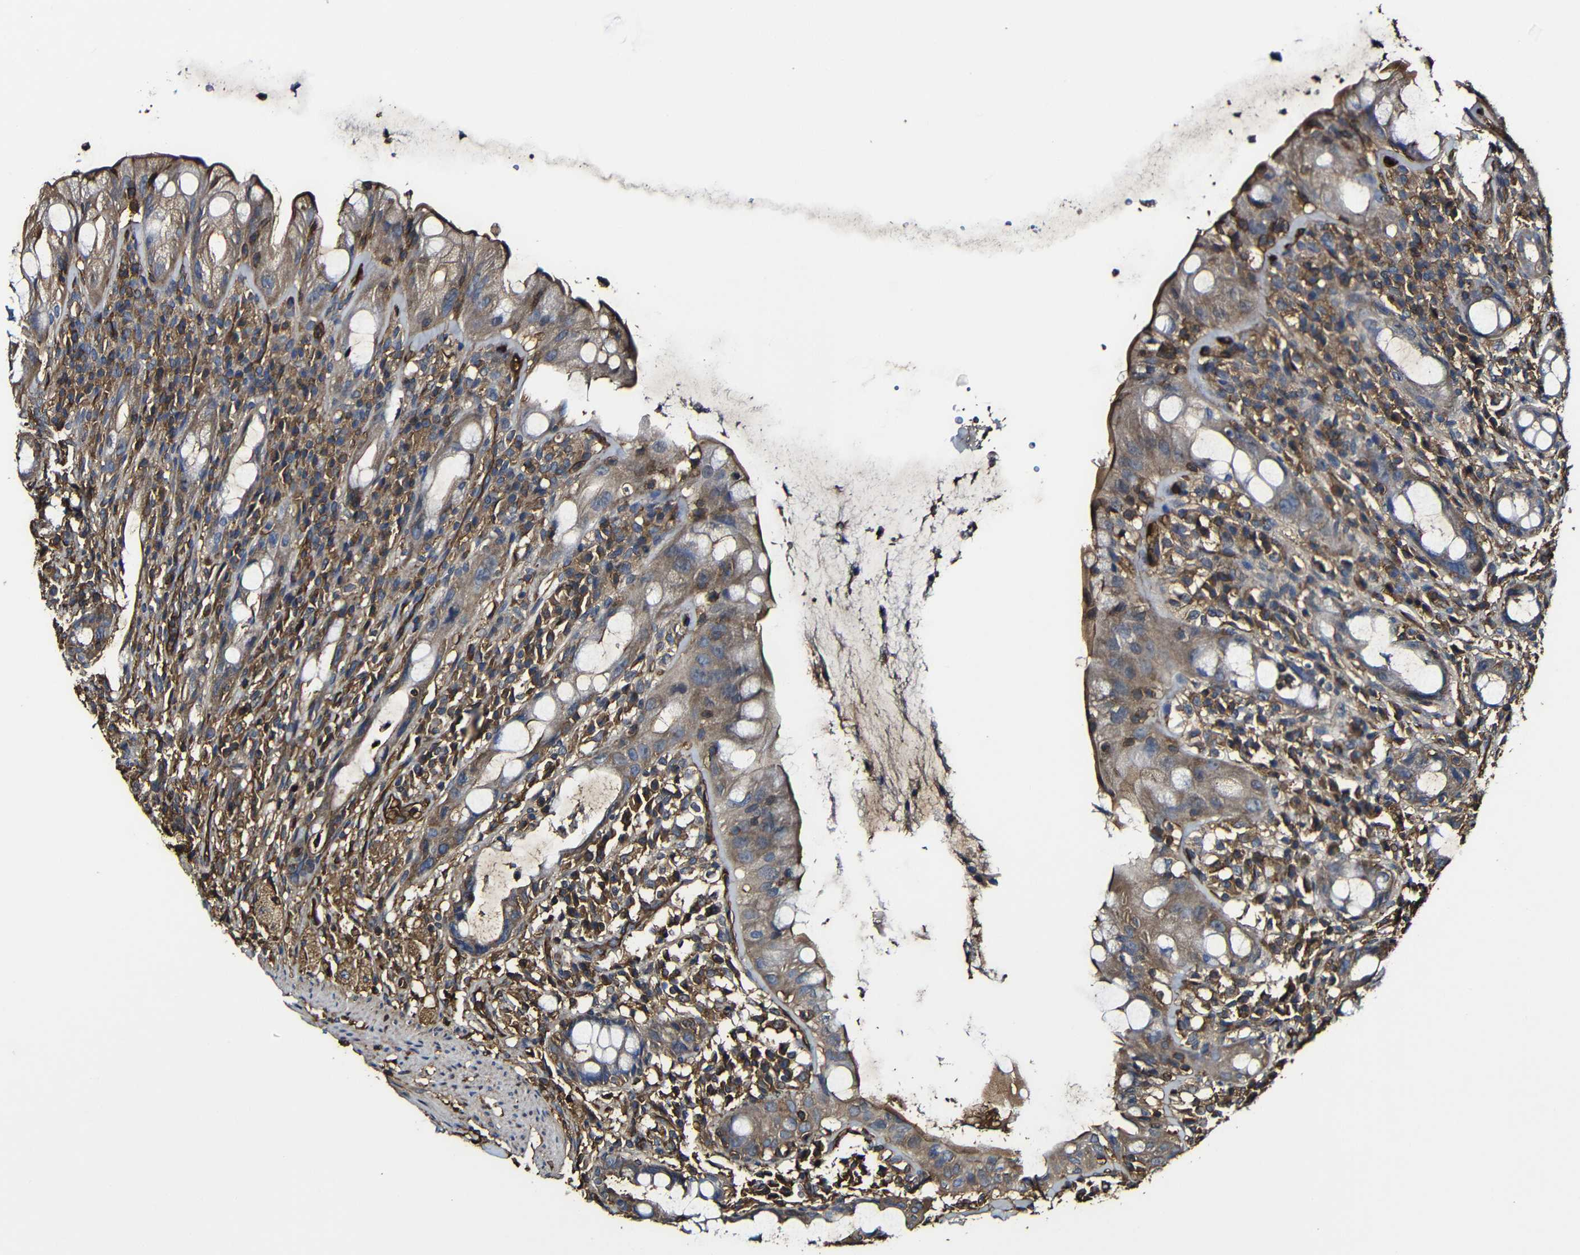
{"staining": {"intensity": "strong", "quantity": "25%-75%", "location": "cytoplasmic/membranous"}, "tissue": "rectum", "cell_type": "Glandular cells", "image_type": "normal", "snomed": [{"axis": "morphology", "description": "Normal tissue, NOS"}, {"axis": "topography", "description": "Rectum"}], "caption": "Unremarkable rectum exhibits strong cytoplasmic/membranous expression in about 25%-75% of glandular cells.", "gene": "MSN", "patient": {"sex": "male", "age": 44}}